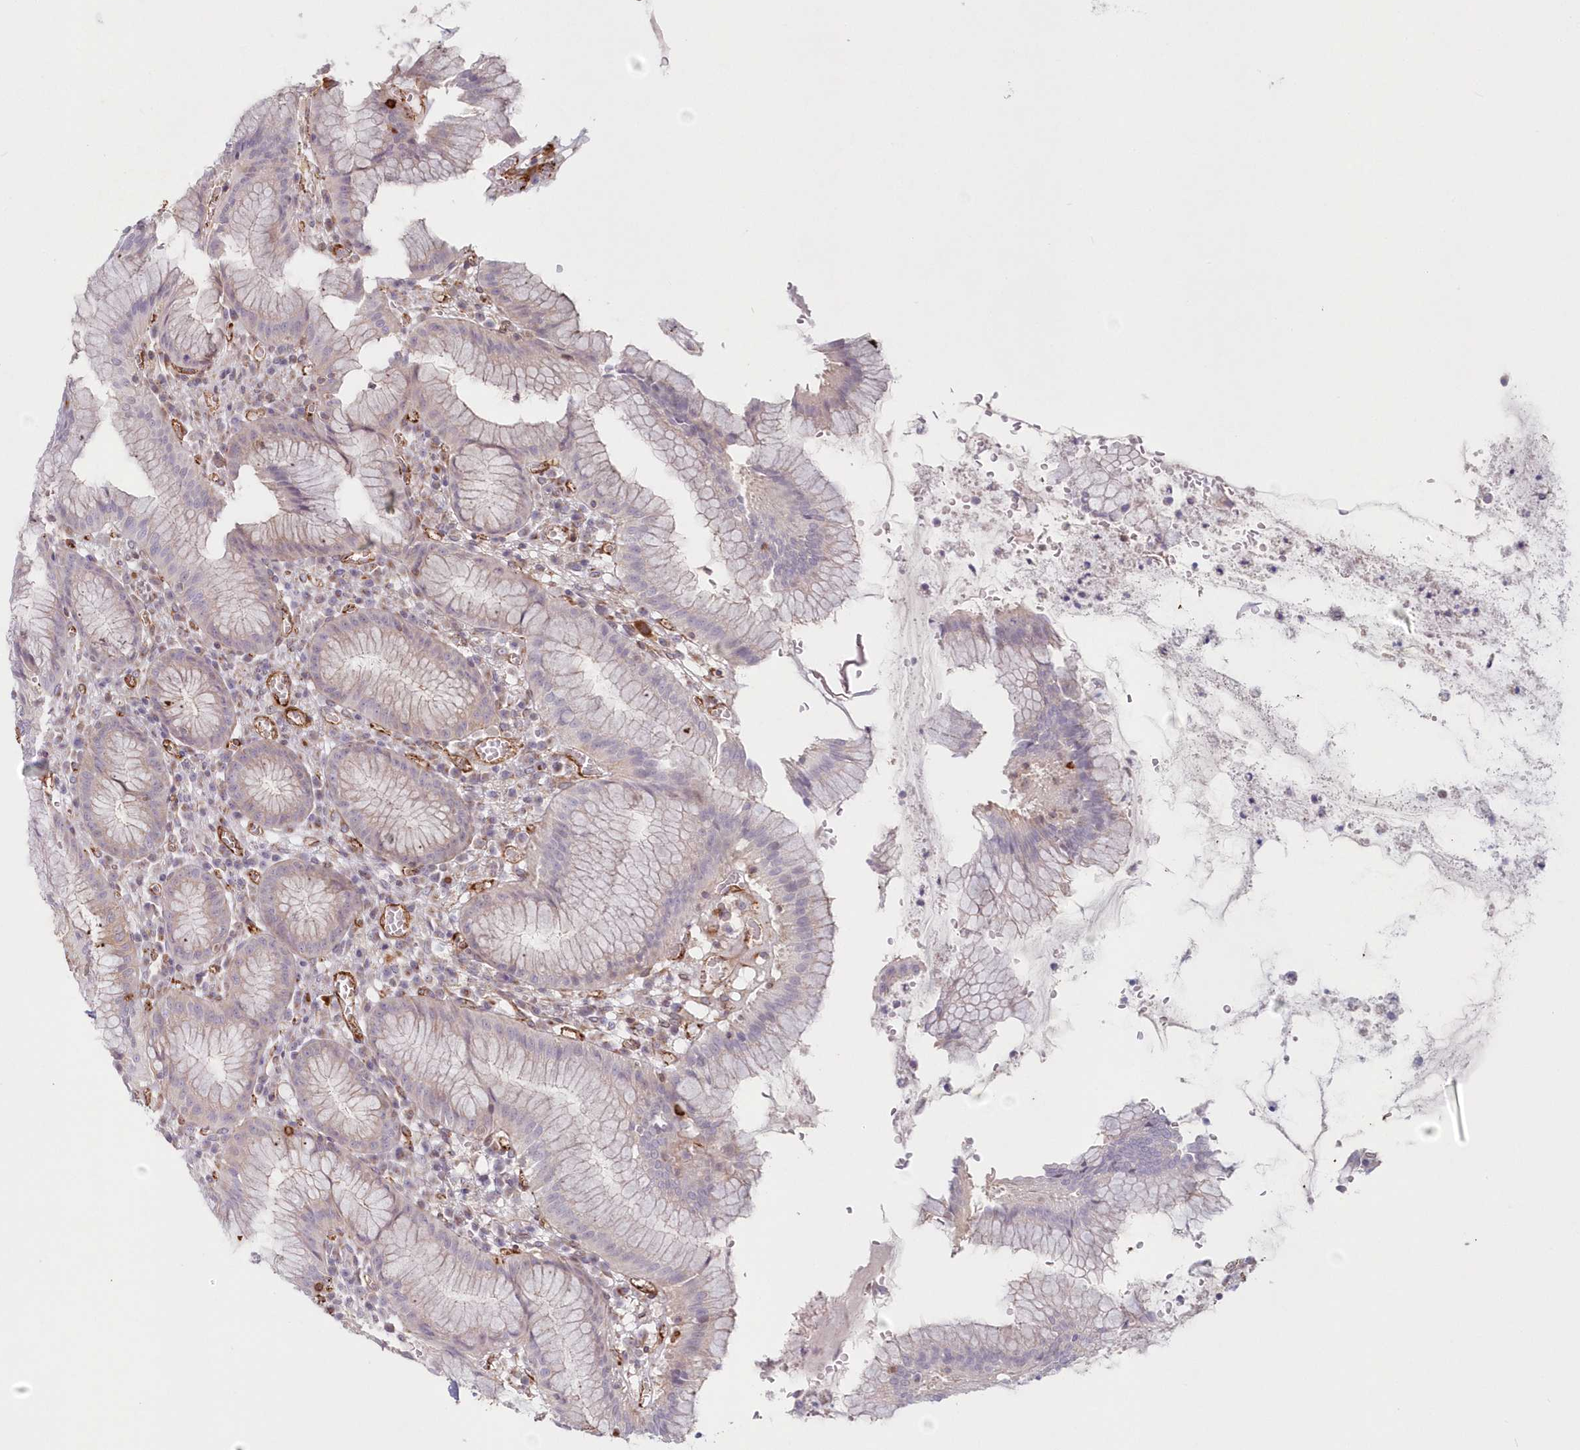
{"staining": {"intensity": "weak", "quantity": "<25%", "location": "cytoplasmic/membranous"}, "tissue": "stomach", "cell_type": "Glandular cells", "image_type": "normal", "snomed": [{"axis": "morphology", "description": "Normal tissue, NOS"}, {"axis": "topography", "description": "Stomach"}], "caption": "High magnification brightfield microscopy of benign stomach stained with DAB (3,3'-diaminobenzidine) (brown) and counterstained with hematoxylin (blue): glandular cells show no significant expression. (DAB (3,3'-diaminobenzidine) IHC with hematoxylin counter stain).", "gene": "AFAP1L2", "patient": {"sex": "male", "age": 55}}